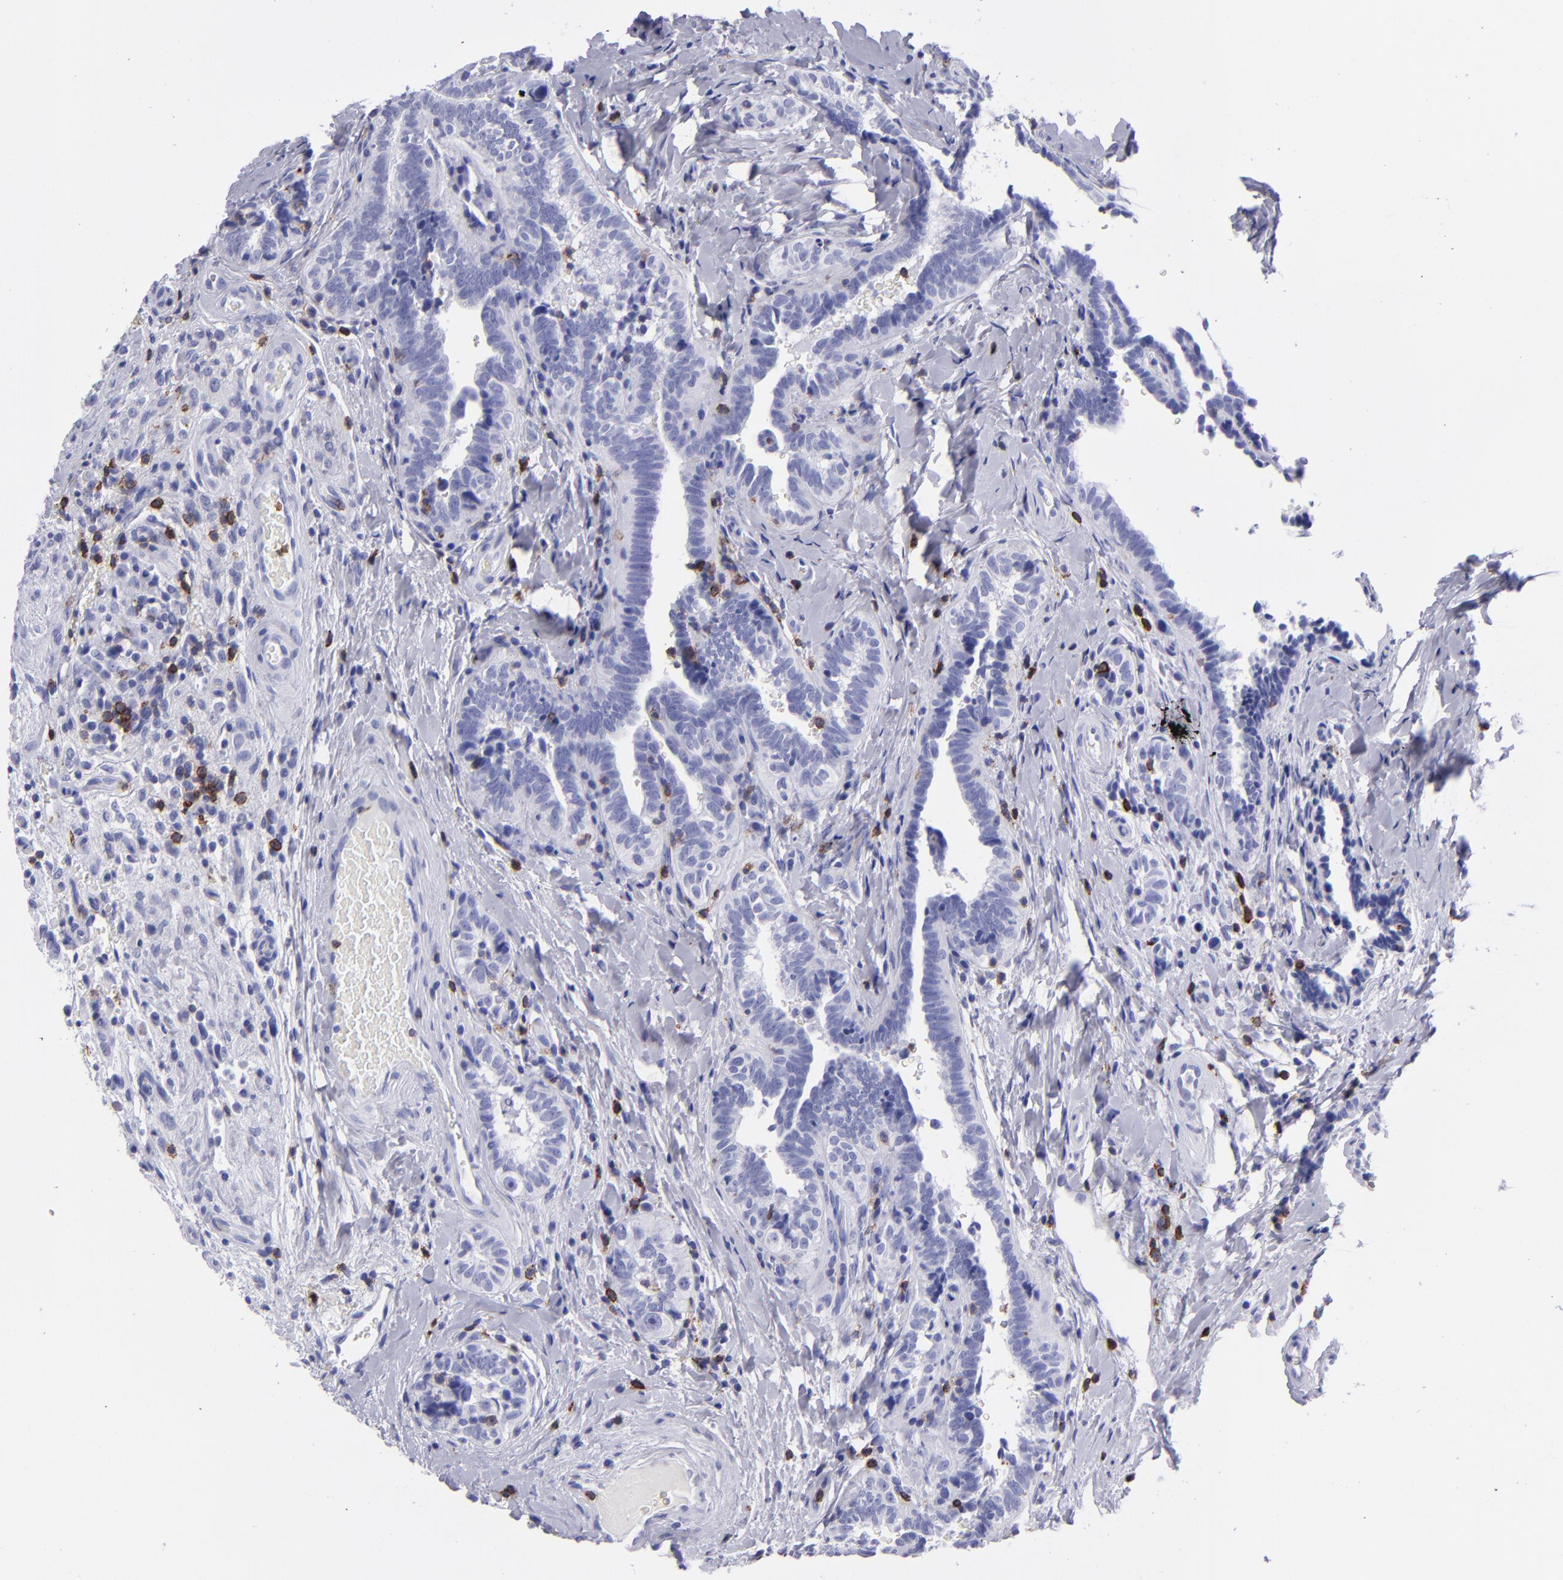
{"staining": {"intensity": "negative", "quantity": "none", "location": "none"}, "tissue": "testis cancer", "cell_type": "Tumor cells", "image_type": "cancer", "snomed": [{"axis": "morphology", "description": "Seminoma, NOS"}, {"axis": "topography", "description": "Testis"}], "caption": "Testis cancer was stained to show a protein in brown. There is no significant expression in tumor cells.", "gene": "CD6", "patient": {"sex": "male", "age": 32}}